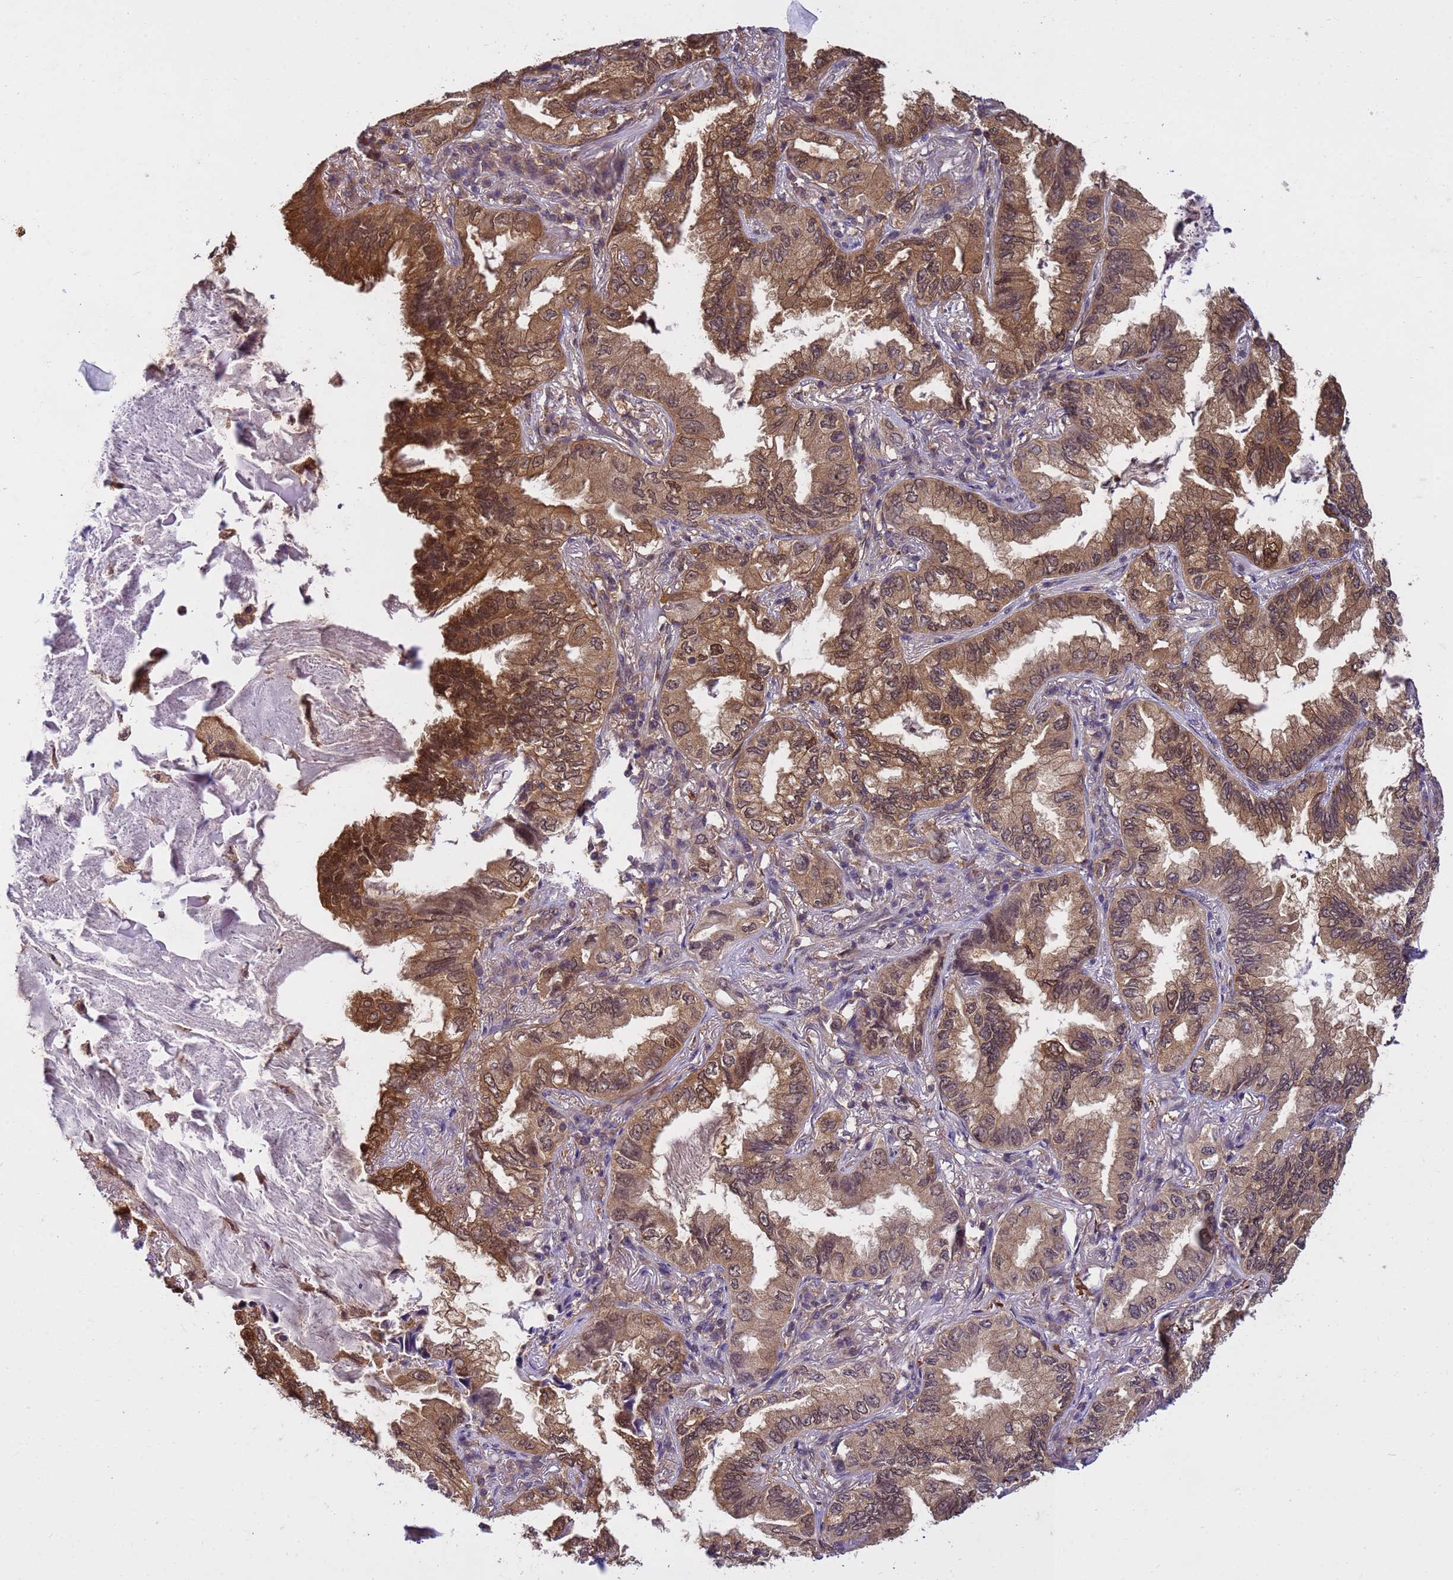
{"staining": {"intensity": "moderate", "quantity": ">75%", "location": "cytoplasmic/membranous,nuclear"}, "tissue": "lung cancer", "cell_type": "Tumor cells", "image_type": "cancer", "snomed": [{"axis": "morphology", "description": "Adenocarcinoma, NOS"}, {"axis": "topography", "description": "Lung"}], "caption": "Adenocarcinoma (lung) was stained to show a protein in brown. There is medium levels of moderate cytoplasmic/membranous and nuclear expression in approximately >75% of tumor cells.", "gene": "NPEPPS", "patient": {"sex": "female", "age": 69}}